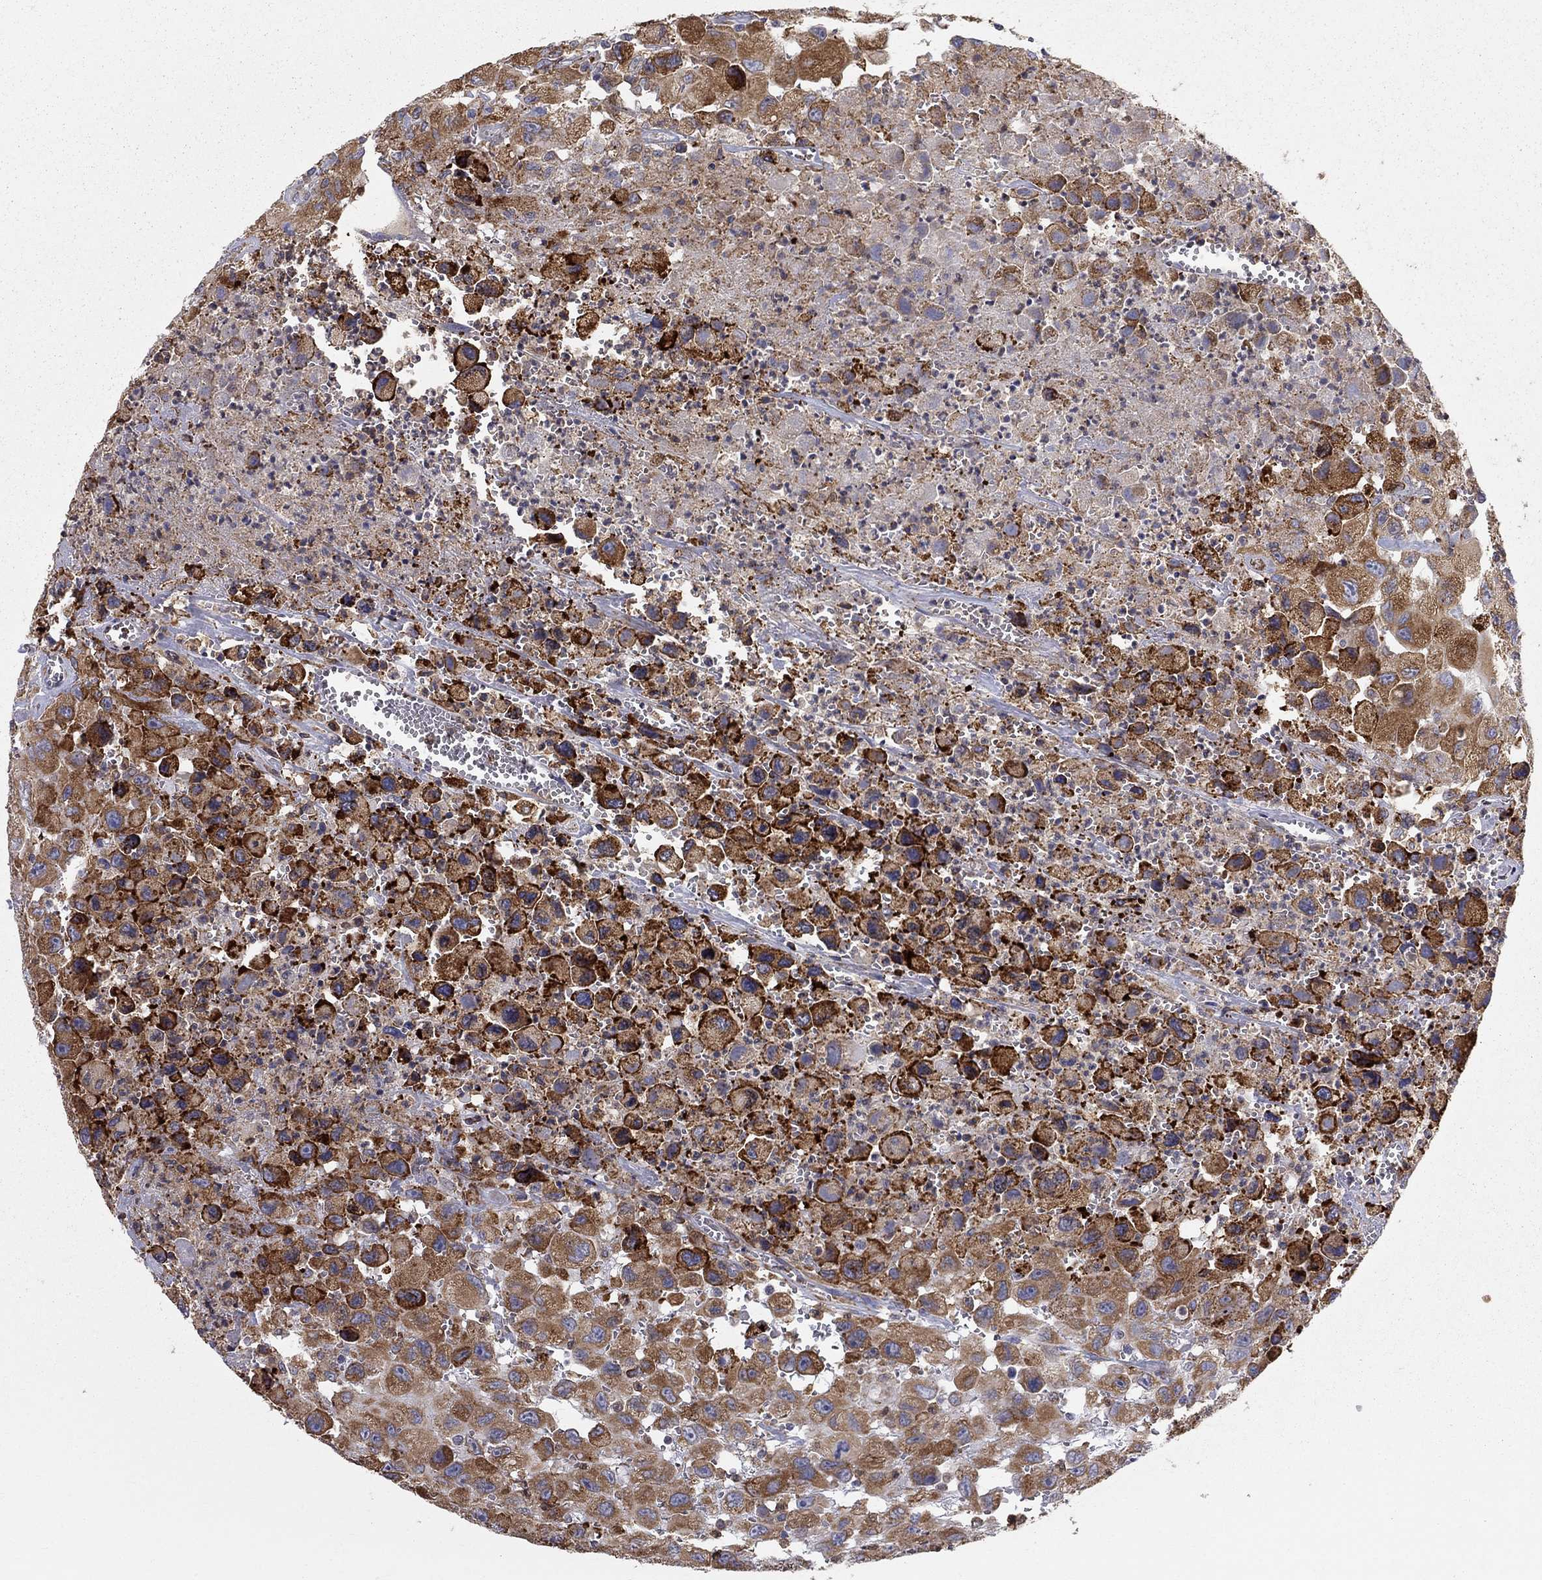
{"staining": {"intensity": "strong", "quantity": ">75%", "location": "cytoplasmic/membranous"}, "tissue": "head and neck cancer", "cell_type": "Tumor cells", "image_type": "cancer", "snomed": [{"axis": "morphology", "description": "Squamous cell carcinoma, NOS"}, {"axis": "morphology", "description": "Squamous cell carcinoma, metastatic, NOS"}, {"axis": "topography", "description": "Oral tissue"}, {"axis": "topography", "description": "Head-Neck"}], "caption": "Immunohistochemistry (IHC) micrograph of metastatic squamous cell carcinoma (head and neck) stained for a protein (brown), which exhibits high levels of strong cytoplasmic/membranous staining in about >75% of tumor cells.", "gene": "PRDX4", "patient": {"sex": "female", "age": 85}}